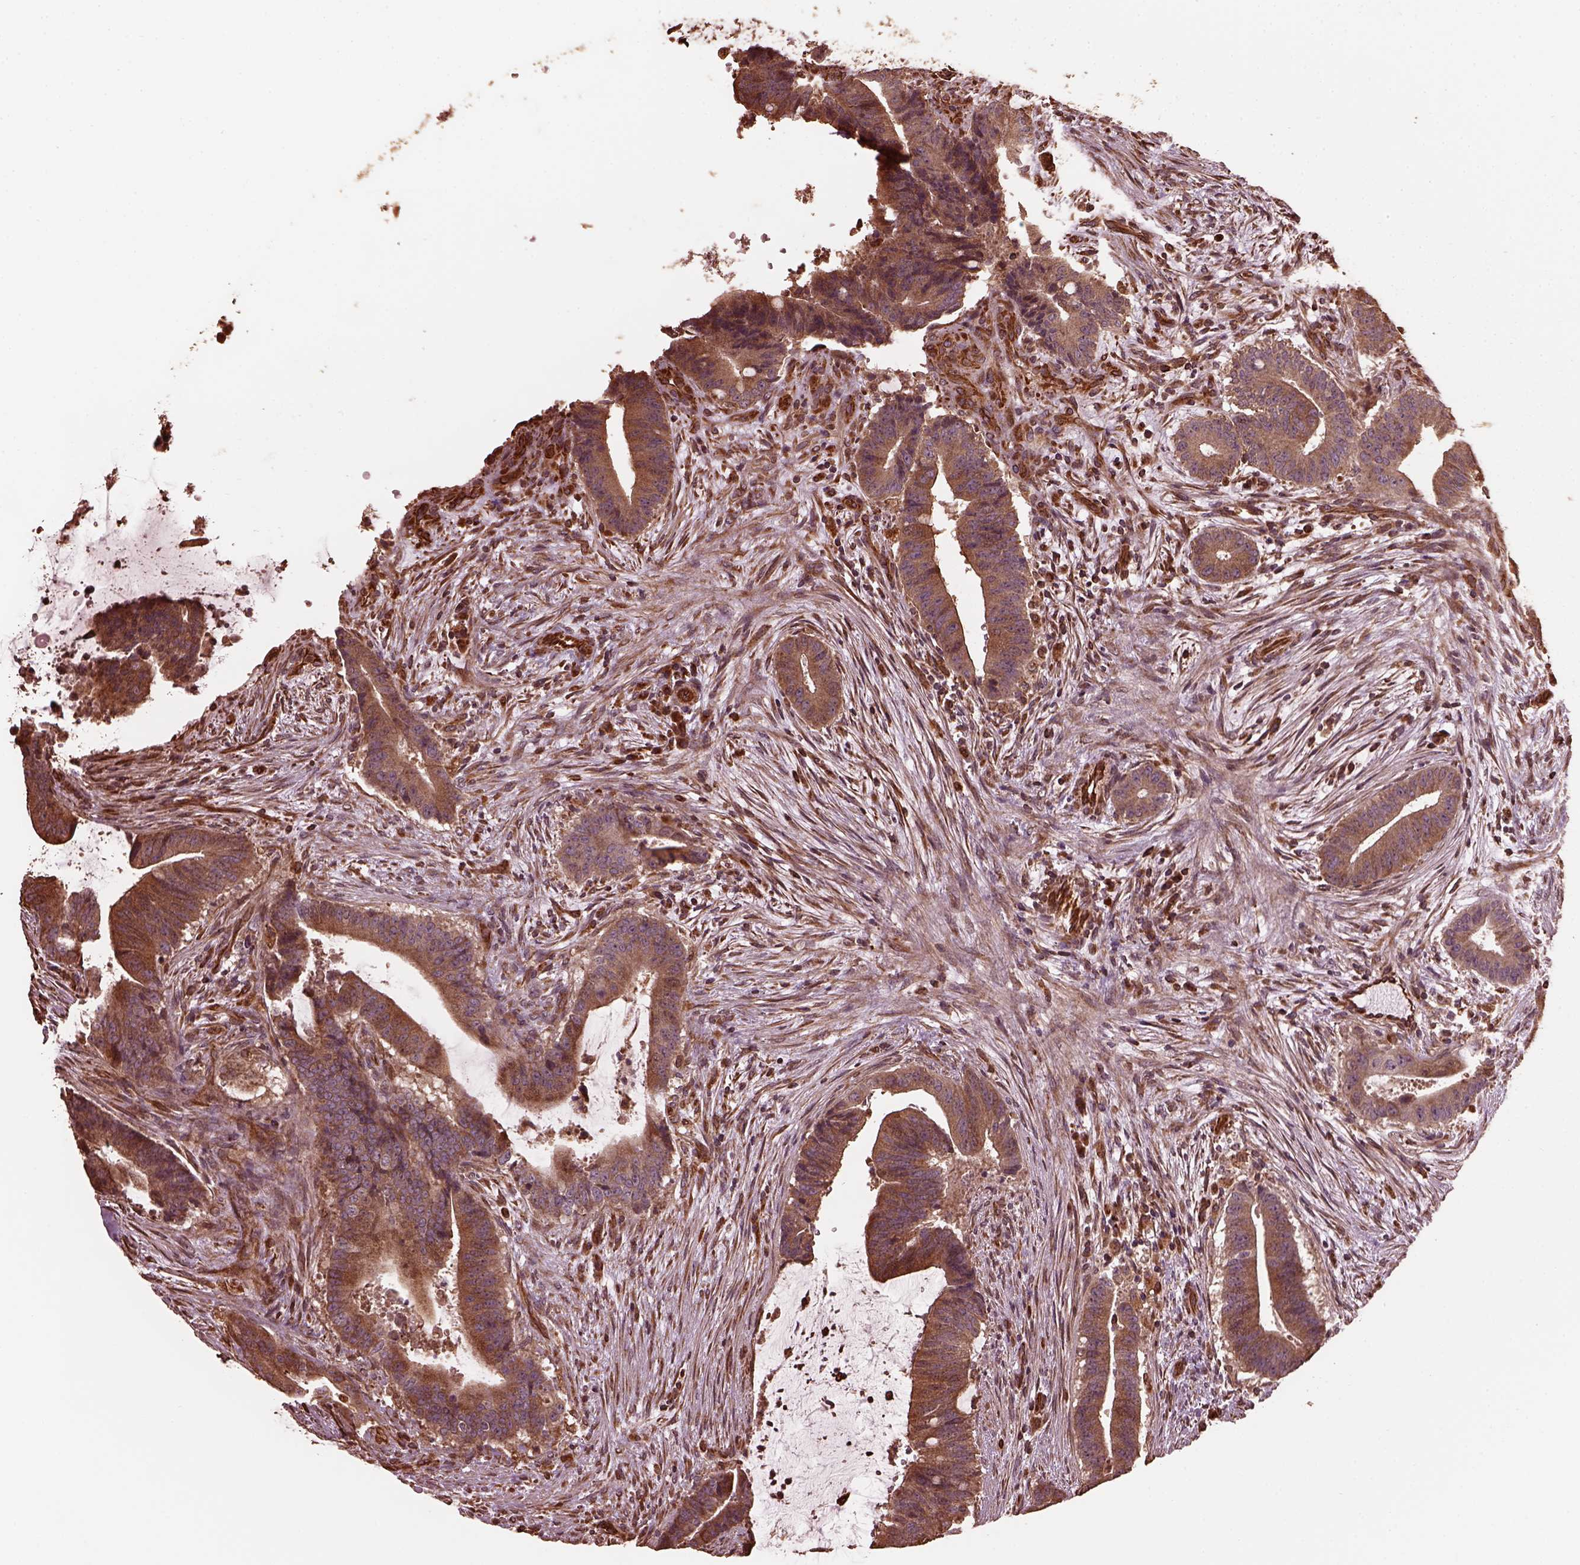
{"staining": {"intensity": "moderate", "quantity": ">75%", "location": "cytoplasmic/membranous"}, "tissue": "colorectal cancer", "cell_type": "Tumor cells", "image_type": "cancer", "snomed": [{"axis": "morphology", "description": "Adenocarcinoma, NOS"}, {"axis": "topography", "description": "Colon"}], "caption": "A histopathology image of colorectal cancer stained for a protein exhibits moderate cytoplasmic/membranous brown staining in tumor cells.", "gene": "GTPBP1", "patient": {"sex": "female", "age": 43}}